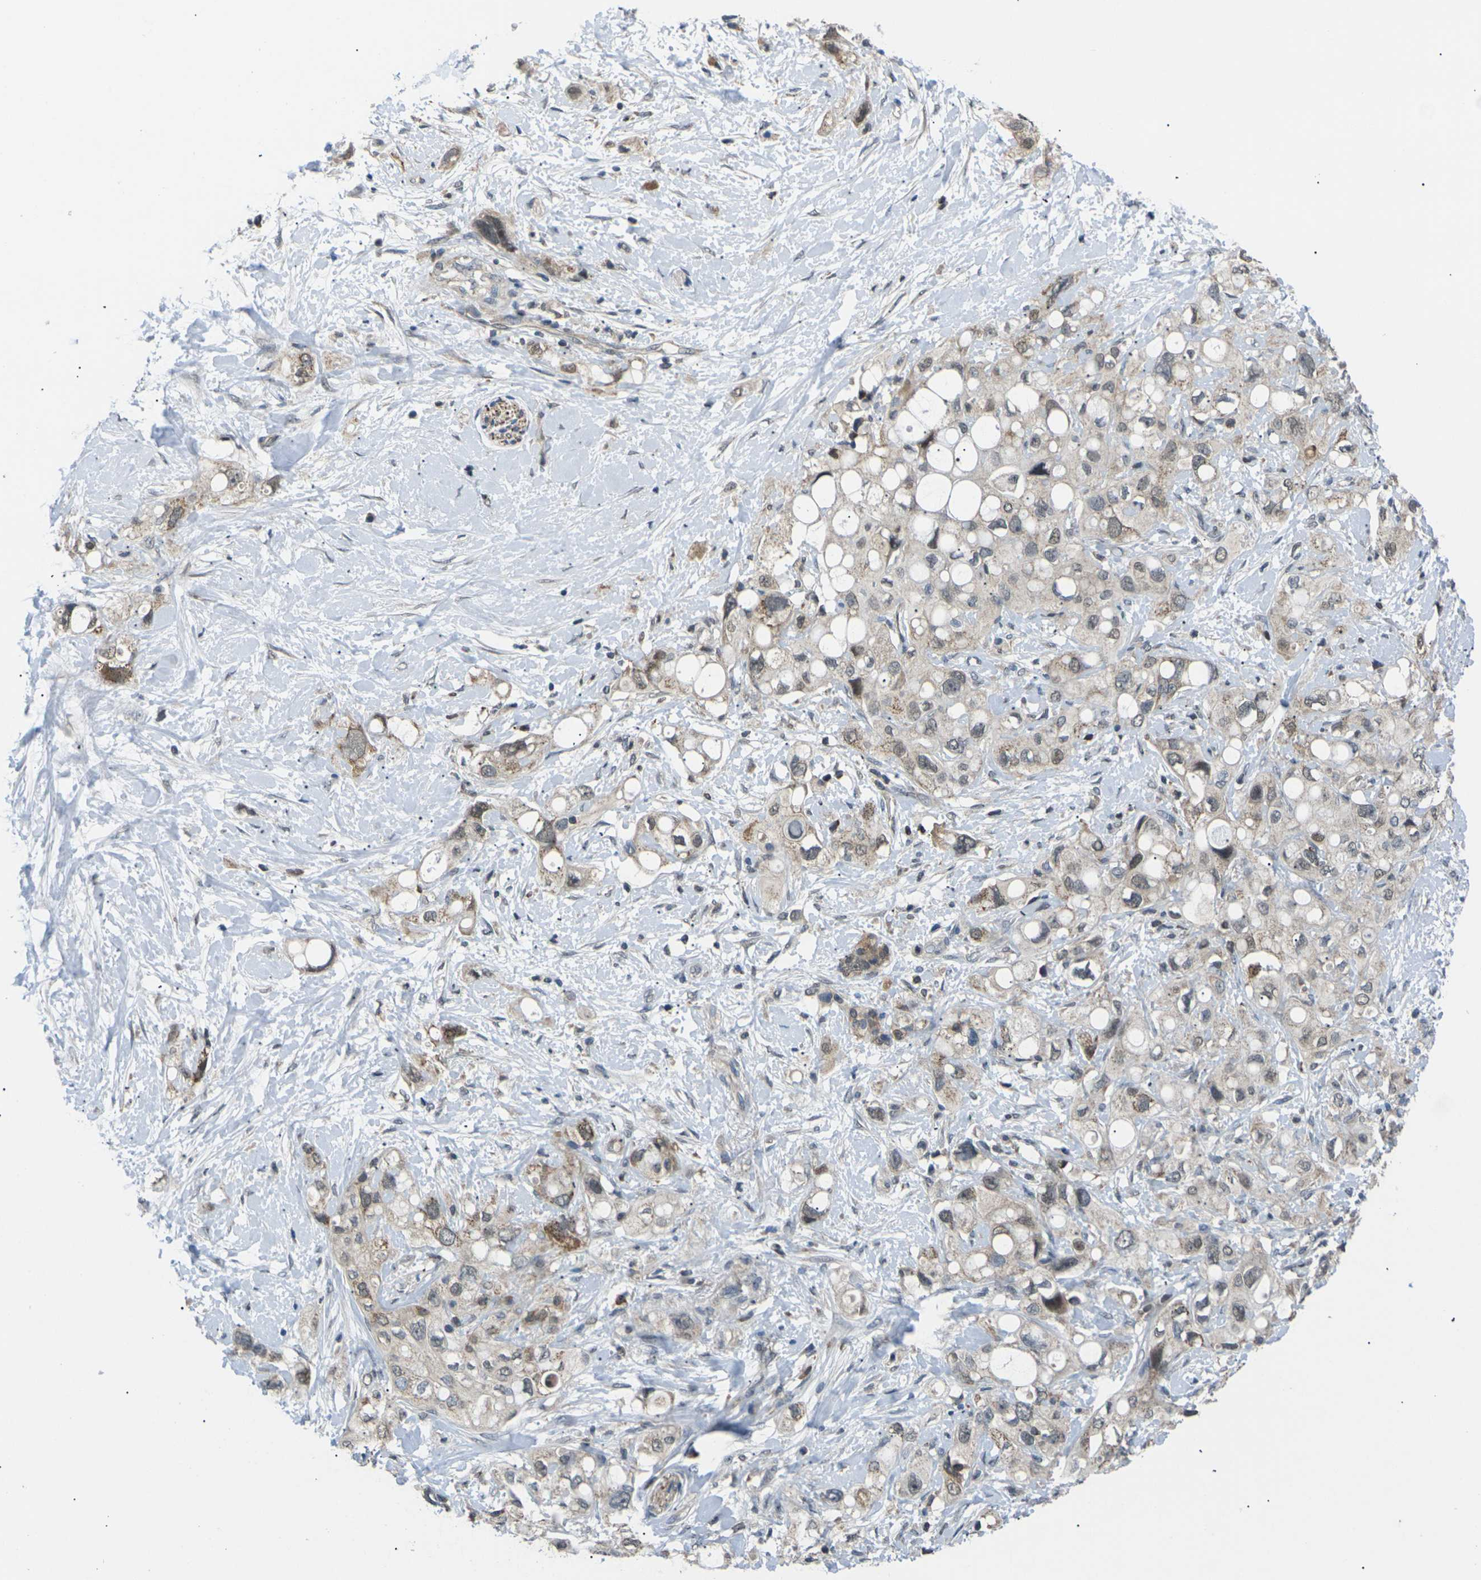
{"staining": {"intensity": "weak", "quantity": "<25%", "location": "cytoplasmic/membranous"}, "tissue": "pancreatic cancer", "cell_type": "Tumor cells", "image_type": "cancer", "snomed": [{"axis": "morphology", "description": "Adenocarcinoma, NOS"}, {"axis": "topography", "description": "Pancreas"}], "caption": "High power microscopy micrograph of an immunohistochemistry photomicrograph of pancreatic adenocarcinoma, revealing no significant expression in tumor cells.", "gene": "RPS6KA3", "patient": {"sex": "female", "age": 56}}